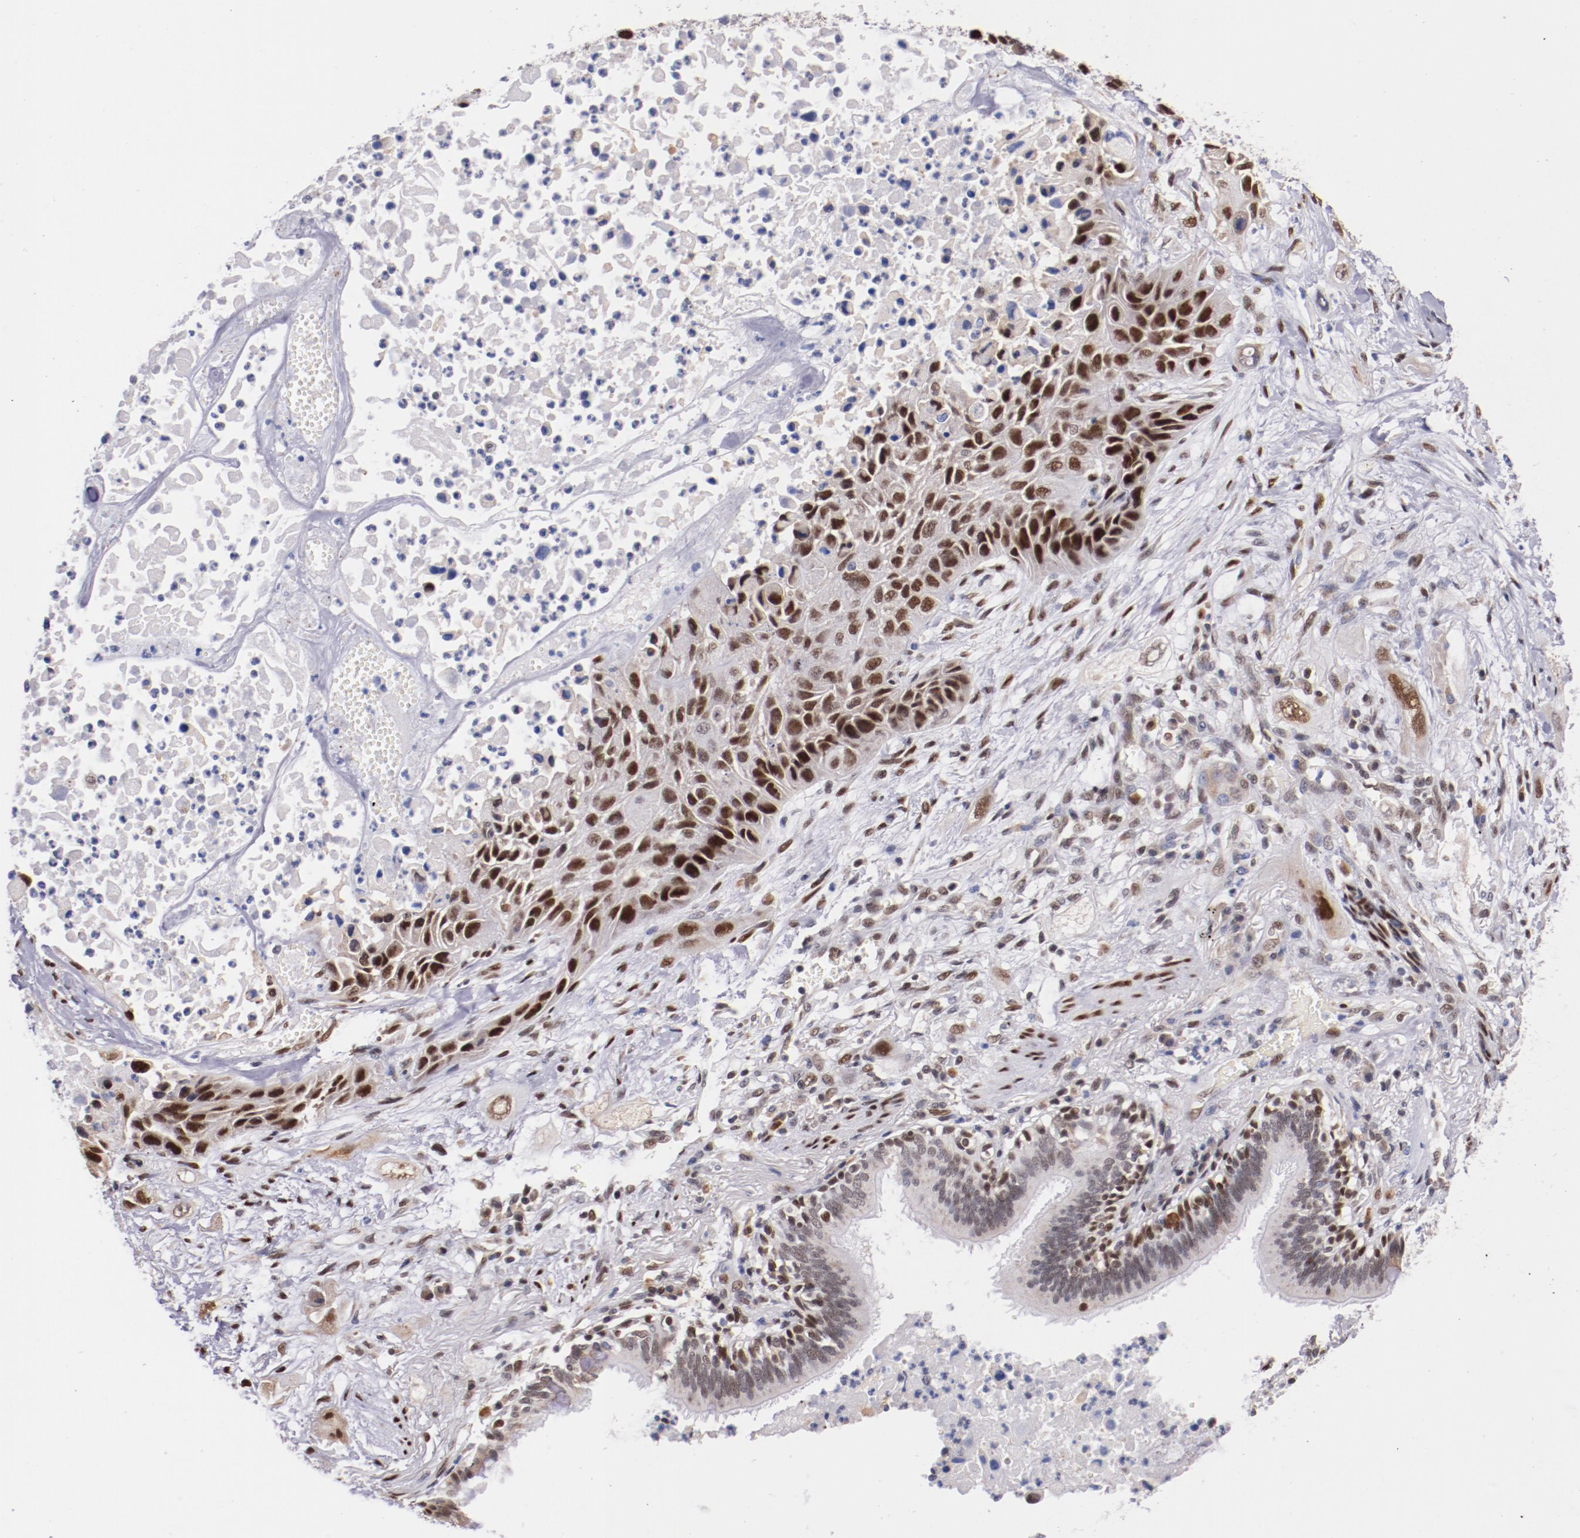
{"staining": {"intensity": "moderate", "quantity": ">75%", "location": "nuclear"}, "tissue": "lung cancer", "cell_type": "Tumor cells", "image_type": "cancer", "snomed": [{"axis": "morphology", "description": "Squamous cell carcinoma, NOS"}, {"axis": "topography", "description": "Lung"}], "caption": "DAB immunohistochemical staining of human lung squamous cell carcinoma exhibits moderate nuclear protein positivity in approximately >75% of tumor cells.", "gene": "SRF", "patient": {"sex": "female", "age": 76}}